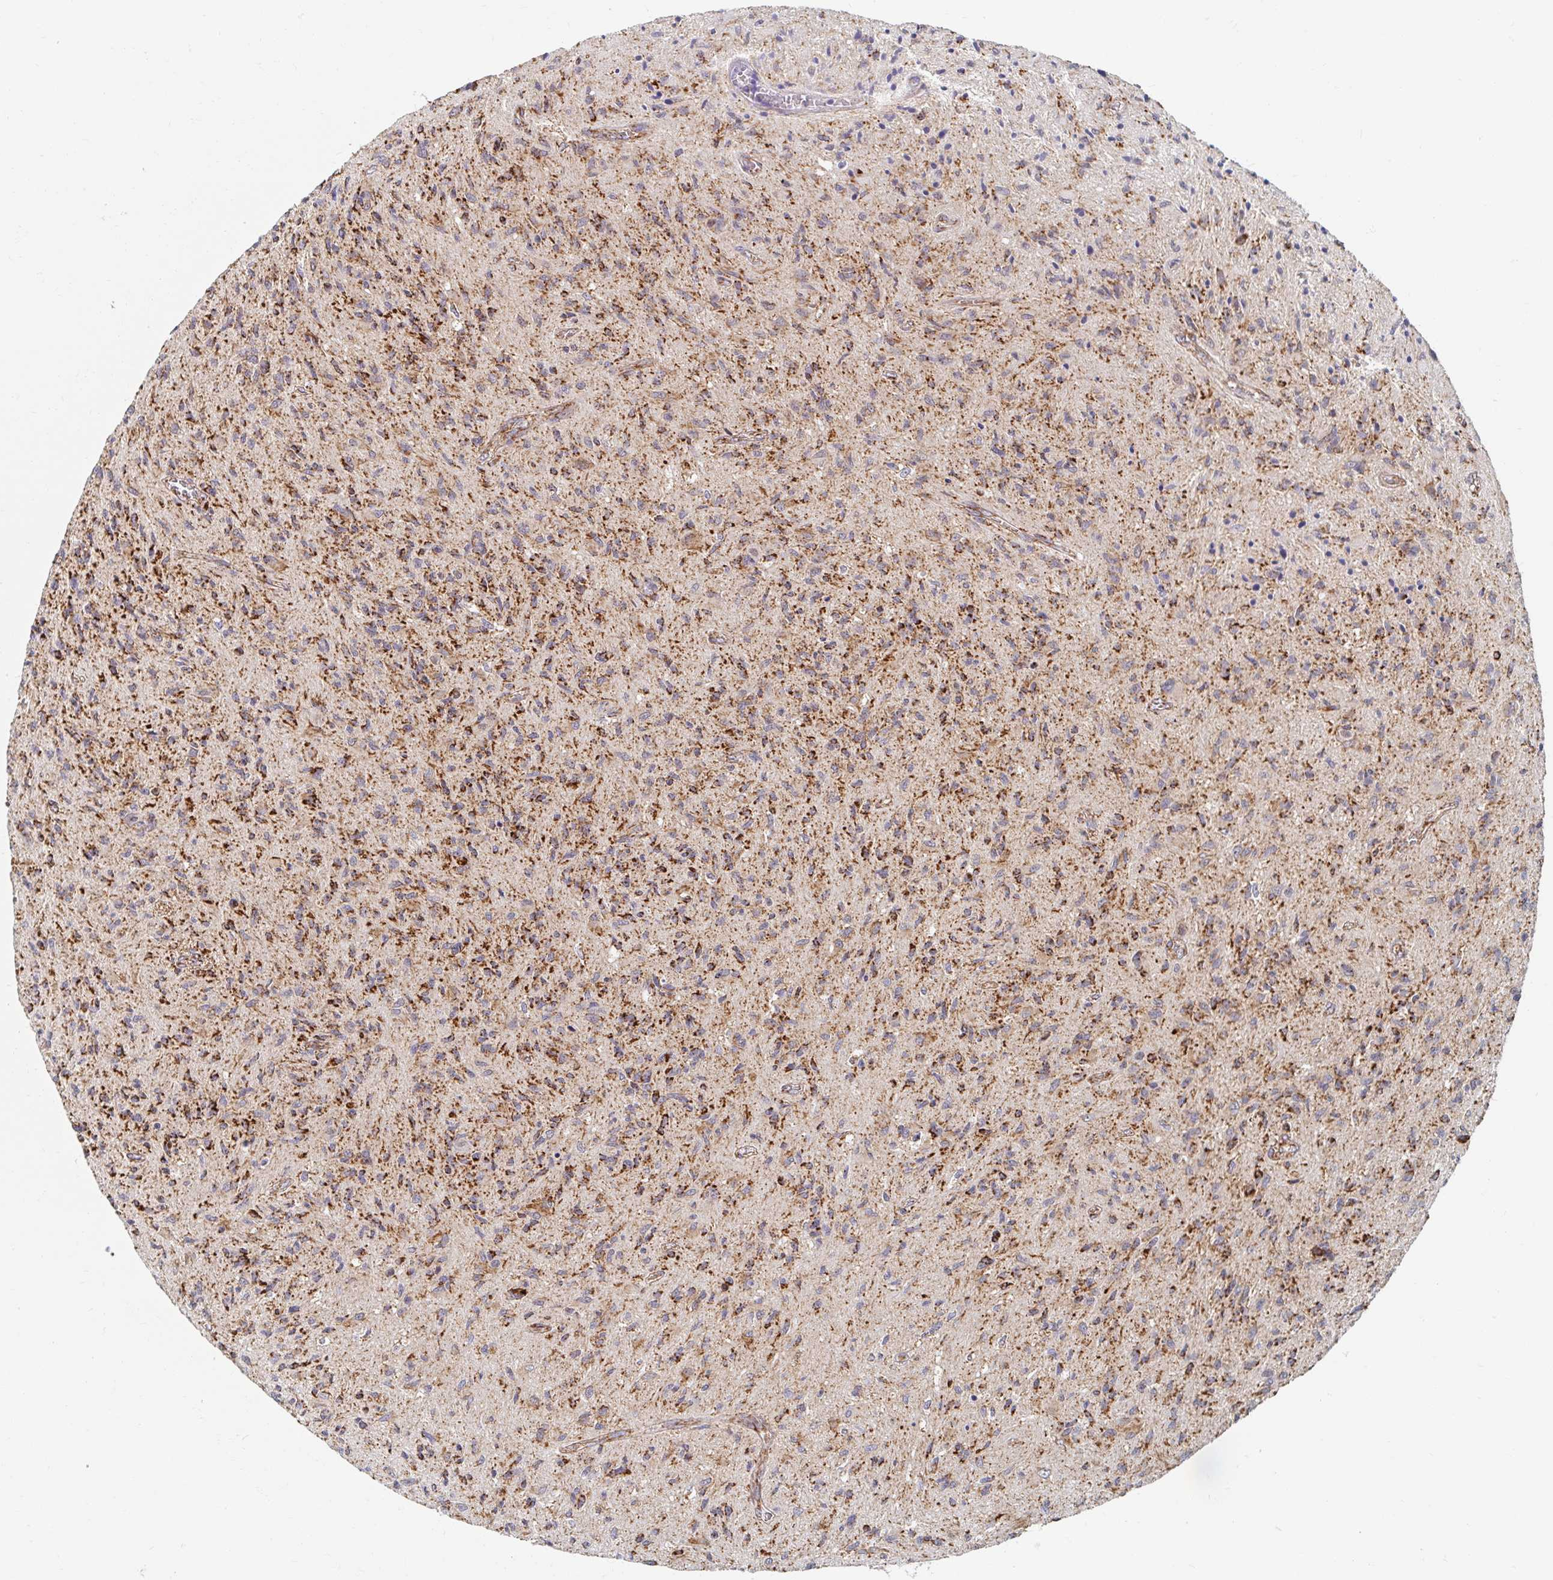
{"staining": {"intensity": "moderate", "quantity": "25%-75%", "location": "cytoplasmic/membranous"}, "tissue": "glioma", "cell_type": "Tumor cells", "image_type": "cancer", "snomed": [{"axis": "morphology", "description": "Glioma, malignant, High grade"}, {"axis": "topography", "description": "Brain"}], "caption": "The photomicrograph demonstrates staining of malignant glioma (high-grade), revealing moderate cytoplasmic/membranous protein expression (brown color) within tumor cells.", "gene": "MAVS", "patient": {"sex": "male", "age": 54}}